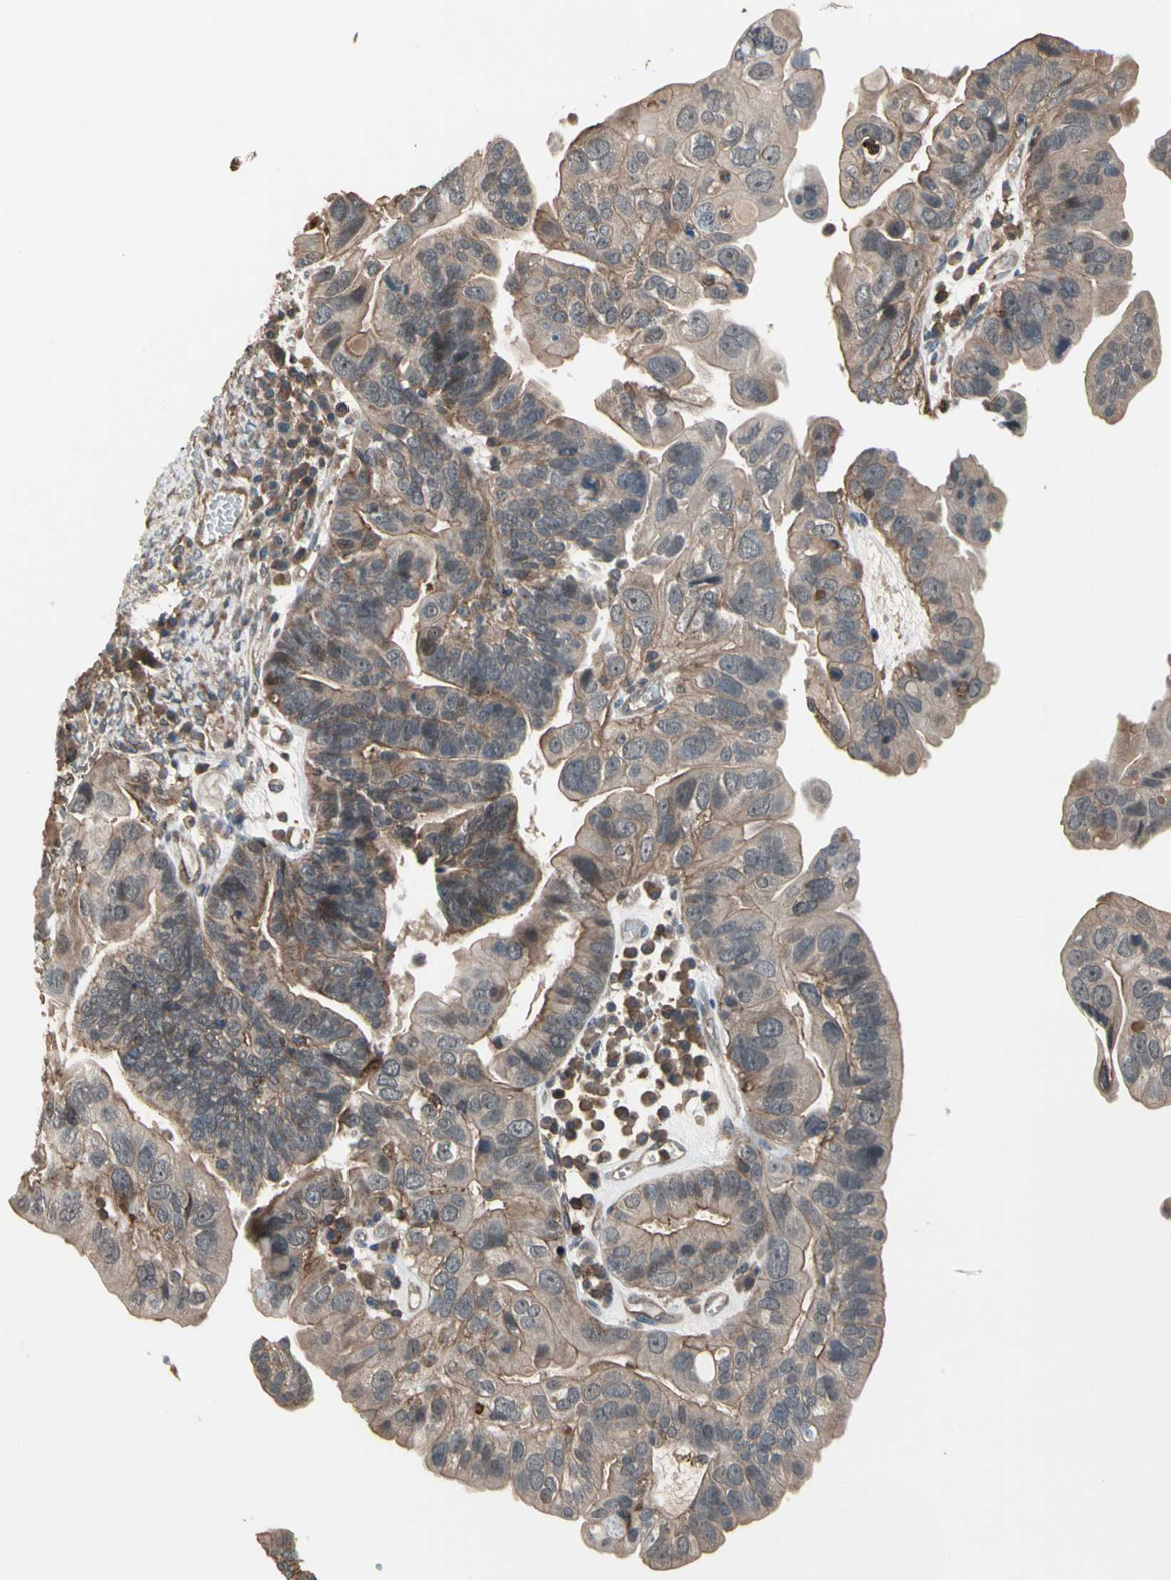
{"staining": {"intensity": "weak", "quantity": "25%-75%", "location": "cytoplasmic/membranous"}, "tissue": "ovarian cancer", "cell_type": "Tumor cells", "image_type": "cancer", "snomed": [{"axis": "morphology", "description": "Cystadenocarcinoma, serous, NOS"}, {"axis": "topography", "description": "Ovary"}], "caption": "IHC image of ovarian cancer stained for a protein (brown), which shows low levels of weak cytoplasmic/membranous positivity in approximately 25%-75% of tumor cells.", "gene": "MAPK13", "patient": {"sex": "female", "age": 56}}